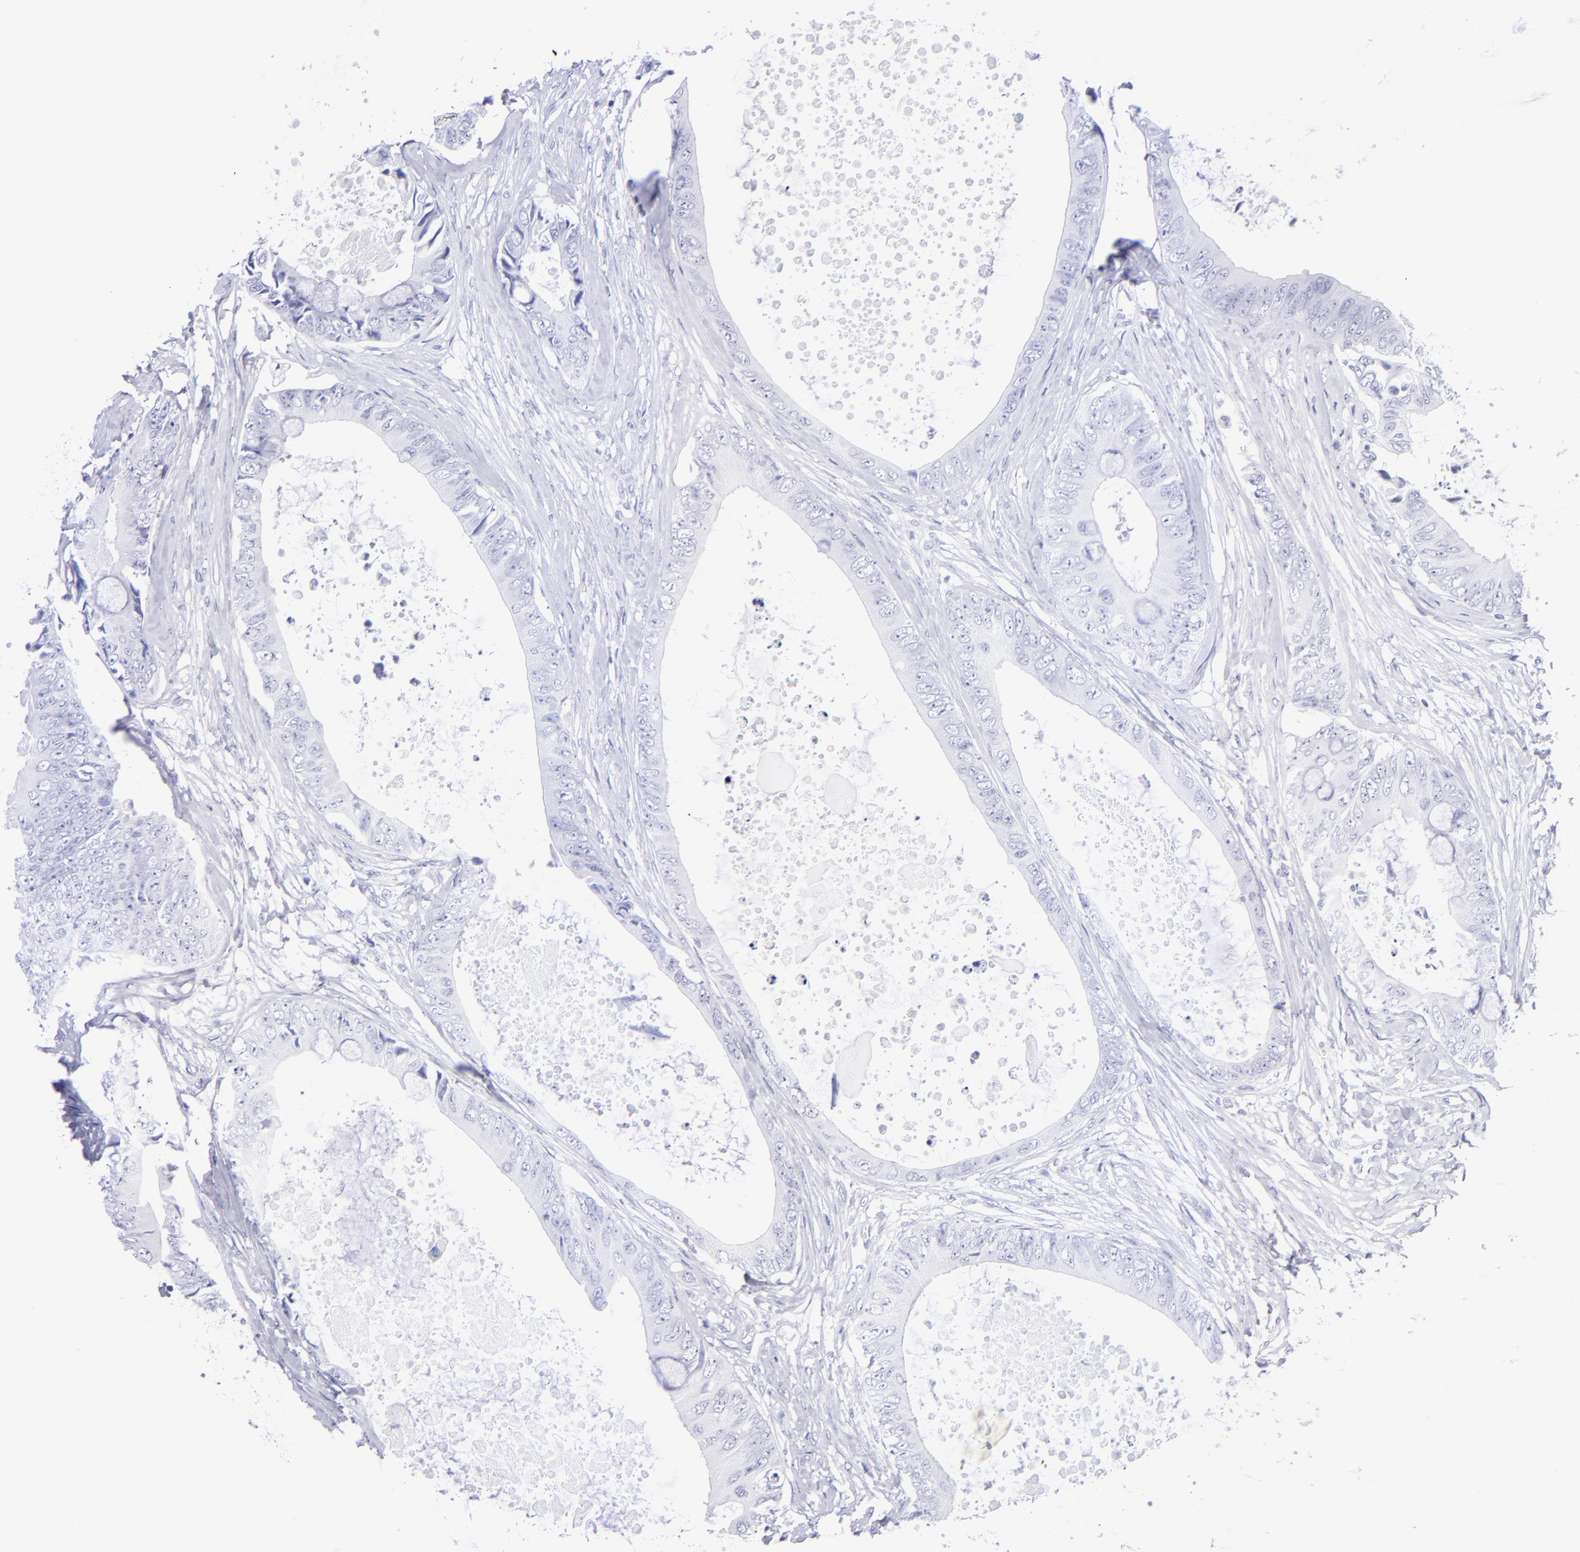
{"staining": {"intensity": "negative", "quantity": "none", "location": "none"}, "tissue": "colorectal cancer", "cell_type": "Tumor cells", "image_type": "cancer", "snomed": [{"axis": "morphology", "description": "Normal tissue, NOS"}, {"axis": "morphology", "description": "Adenocarcinoma, NOS"}, {"axis": "topography", "description": "Rectum"}, {"axis": "topography", "description": "Peripheral nerve tissue"}], "caption": "A histopathology image of adenocarcinoma (colorectal) stained for a protein shows no brown staining in tumor cells.", "gene": "CNP", "patient": {"sex": "female", "age": 77}}